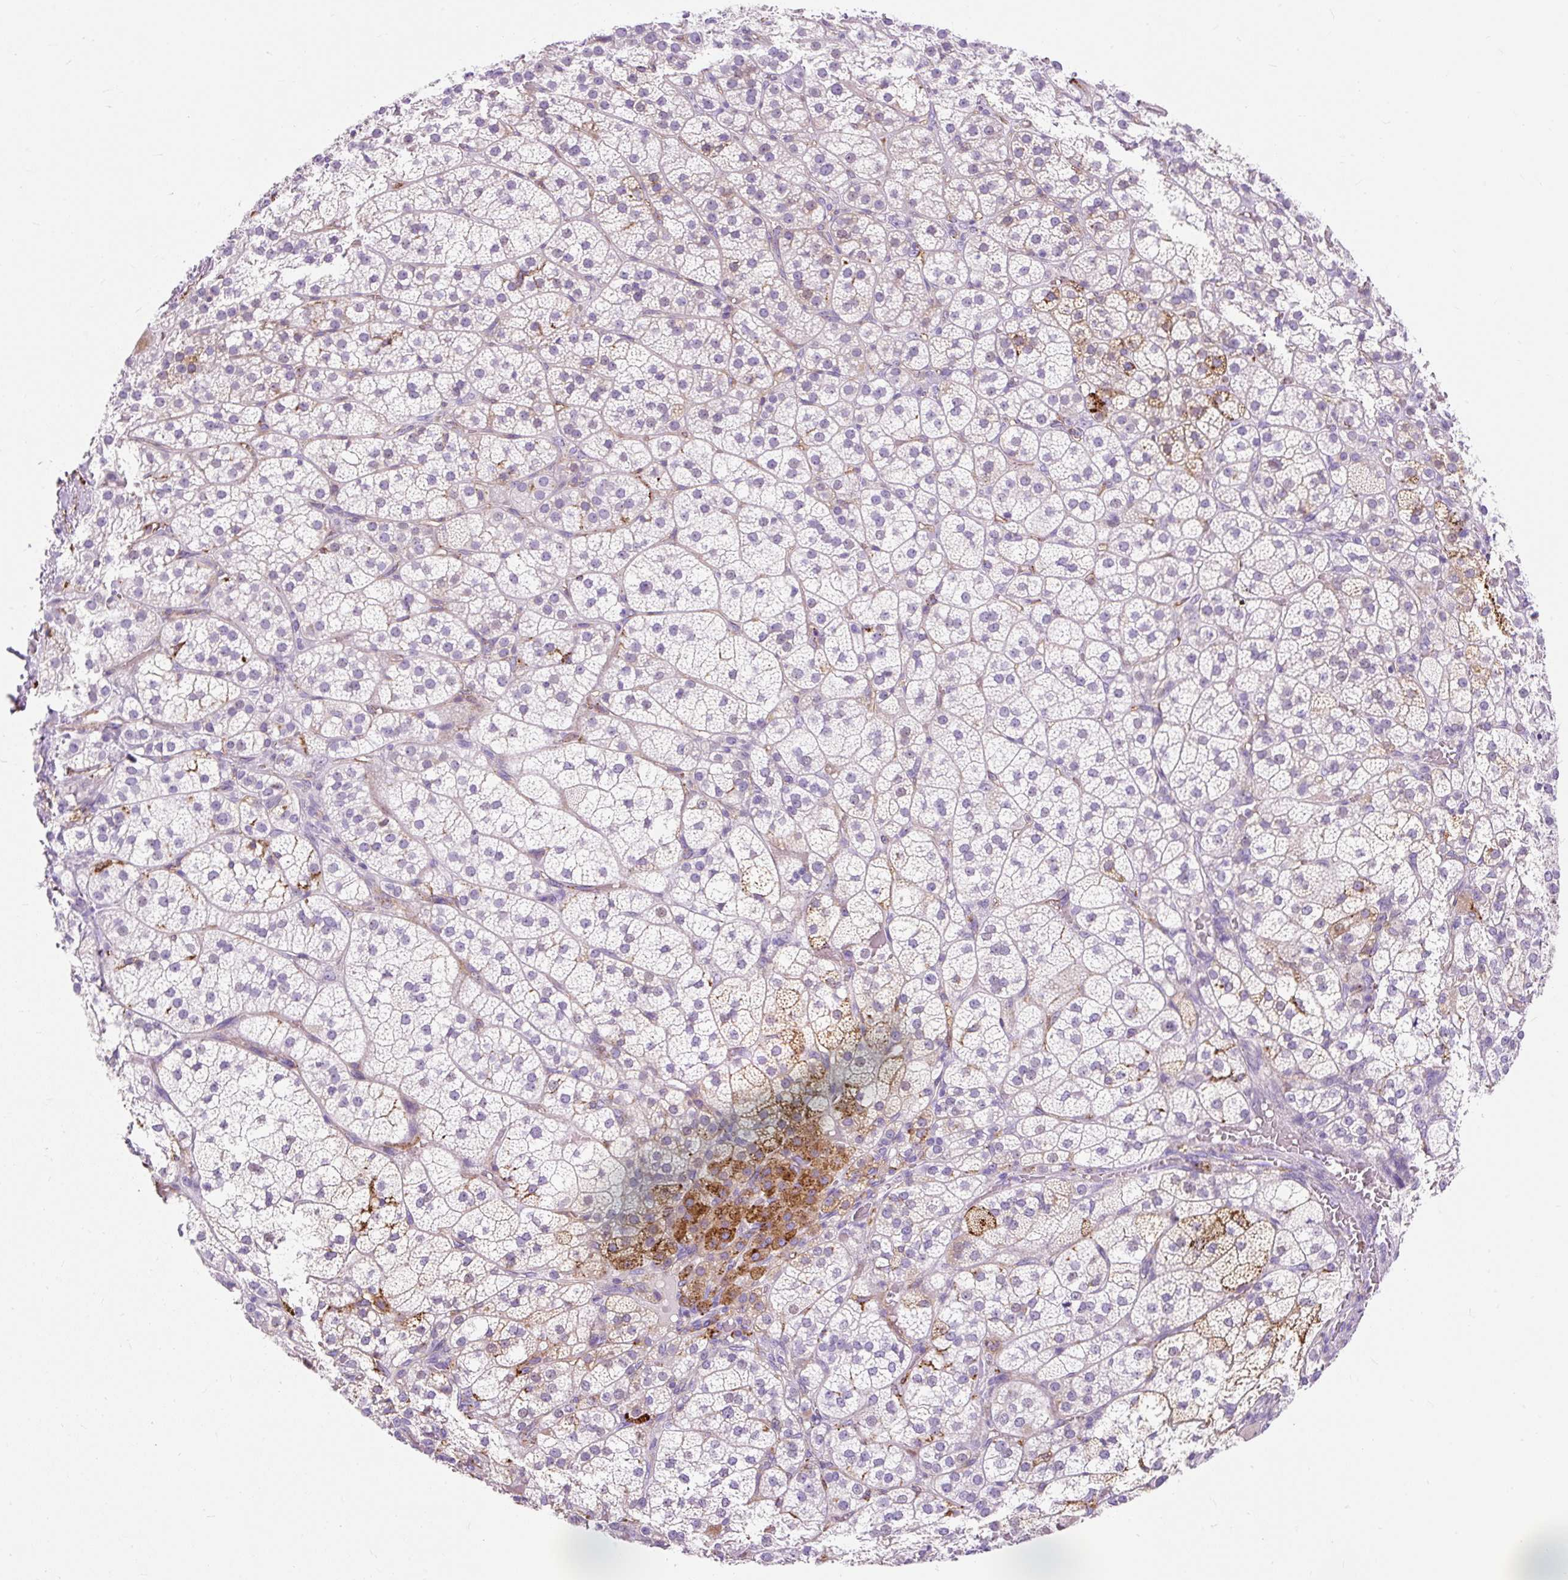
{"staining": {"intensity": "strong", "quantity": "<25%", "location": "cytoplasmic/membranous"}, "tissue": "adrenal gland", "cell_type": "Glandular cells", "image_type": "normal", "snomed": [{"axis": "morphology", "description": "Normal tissue, NOS"}, {"axis": "topography", "description": "Adrenal gland"}], "caption": "Protein expression by IHC reveals strong cytoplasmic/membranous positivity in approximately <25% of glandular cells in unremarkable adrenal gland.", "gene": "HLA", "patient": {"sex": "female", "age": 60}}